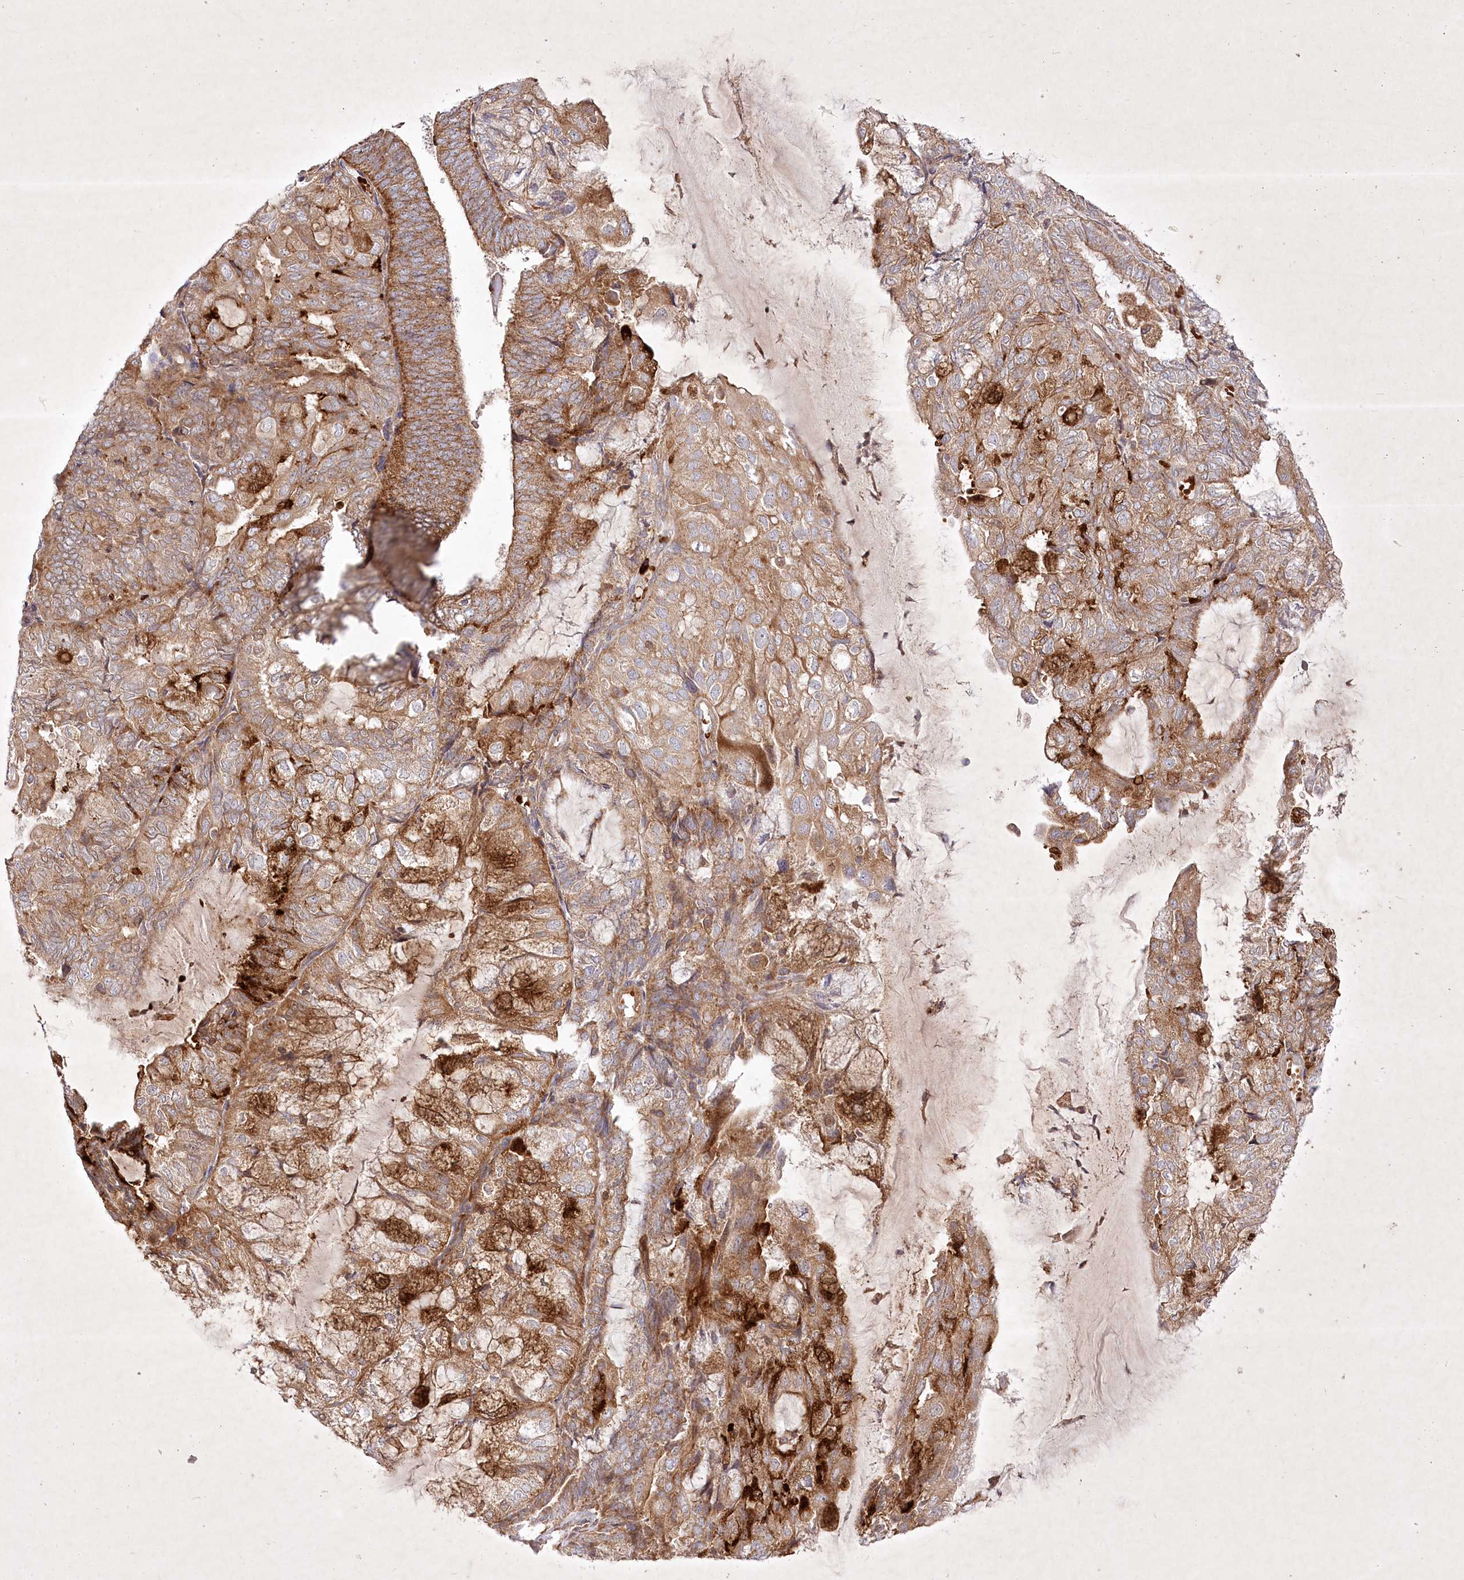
{"staining": {"intensity": "strong", "quantity": ">75%", "location": "cytoplasmic/membranous"}, "tissue": "endometrial cancer", "cell_type": "Tumor cells", "image_type": "cancer", "snomed": [{"axis": "morphology", "description": "Adenocarcinoma, NOS"}, {"axis": "topography", "description": "Endometrium"}], "caption": "Tumor cells exhibit high levels of strong cytoplasmic/membranous positivity in approximately >75% of cells in human endometrial adenocarcinoma.", "gene": "OPA1", "patient": {"sex": "female", "age": 81}}